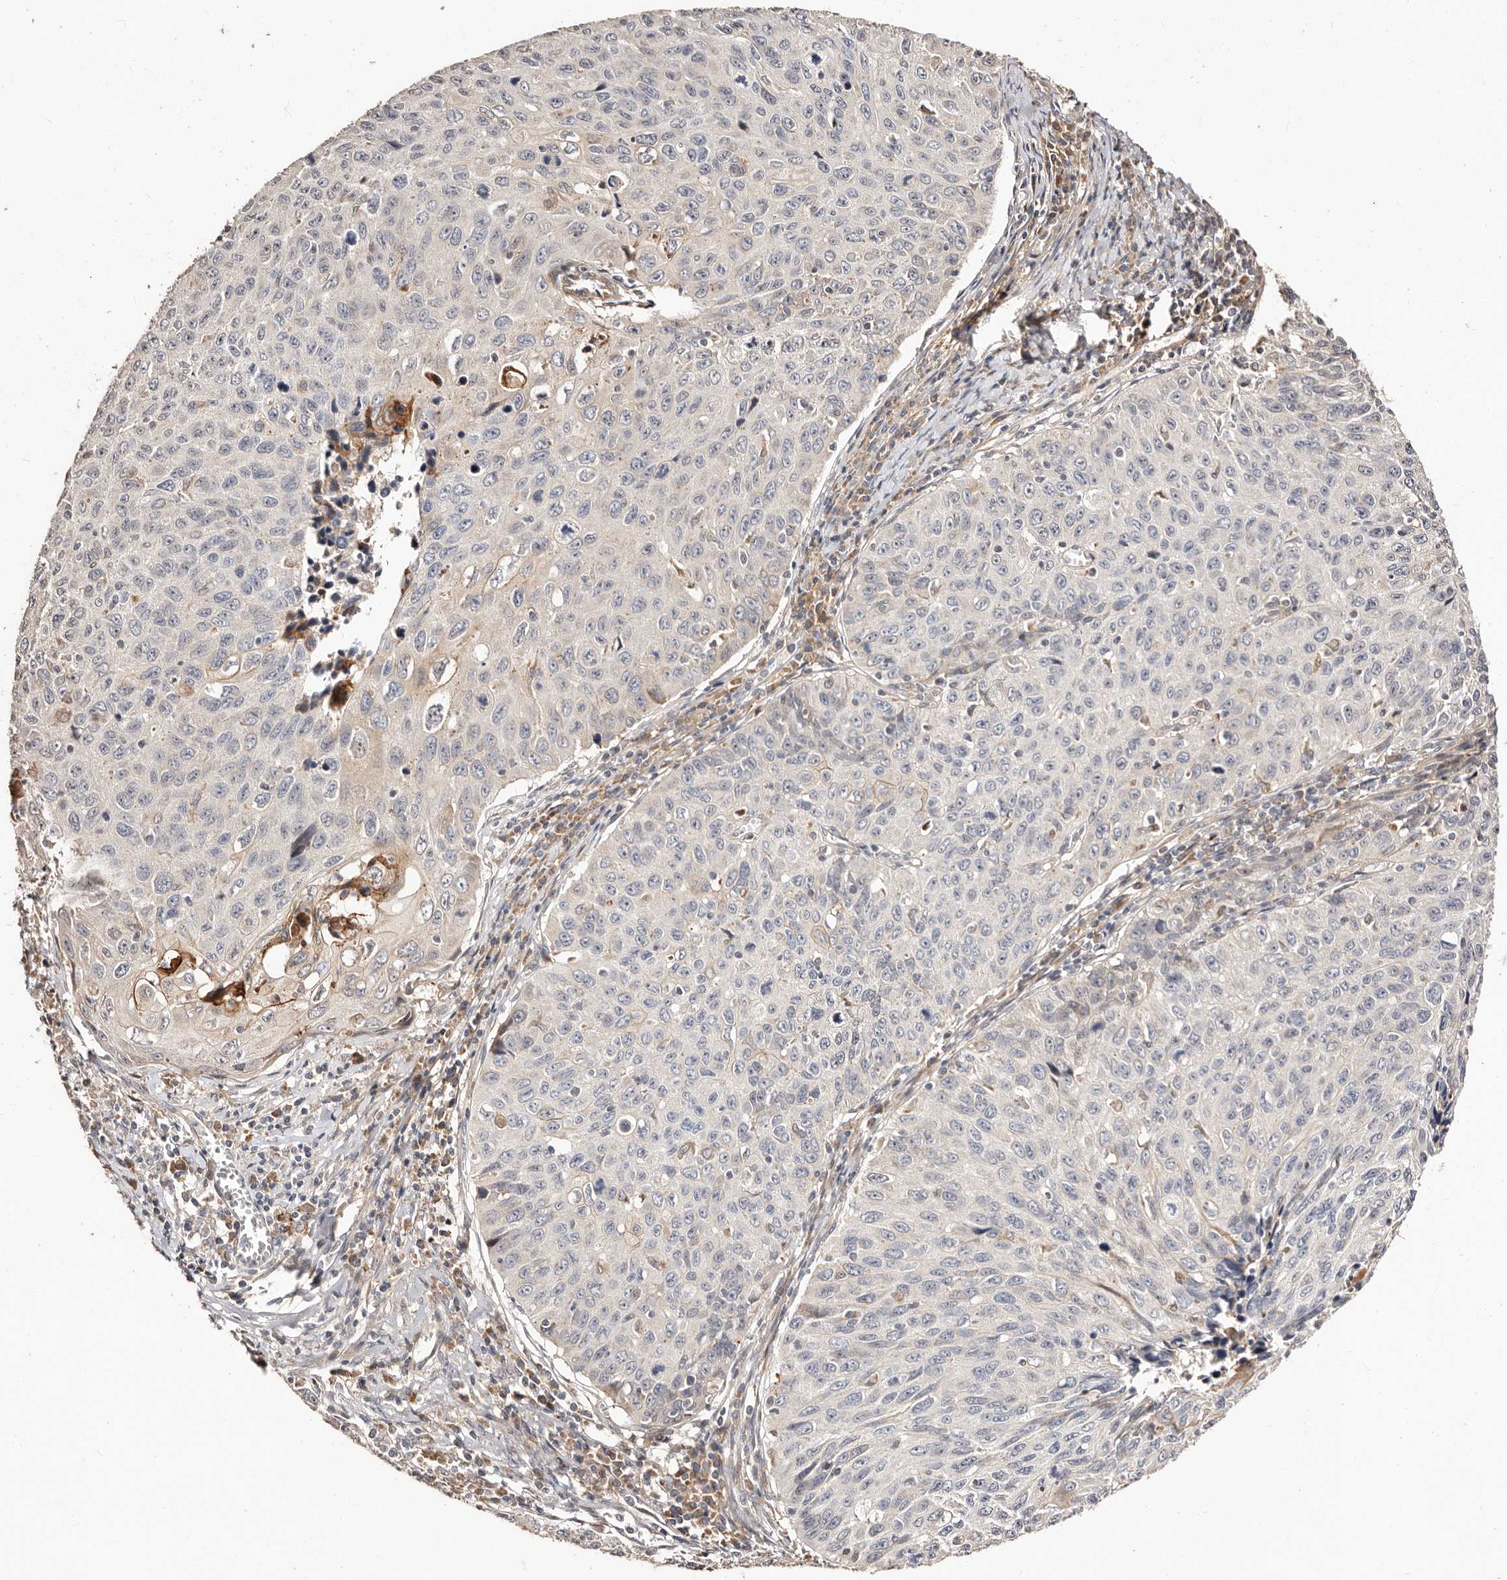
{"staining": {"intensity": "negative", "quantity": "none", "location": "none"}, "tissue": "cervical cancer", "cell_type": "Tumor cells", "image_type": "cancer", "snomed": [{"axis": "morphology", "description": "Squamous cell carcinoma, NOS"}, {"axis": "topography", "description": "Cervix"}], "caption": "Tumor cells show no significant protein staining in cervical cancer (squamous cell carcinoma).", "gene": "APOL6", "patient": {"sex": "female", "age": 53}}